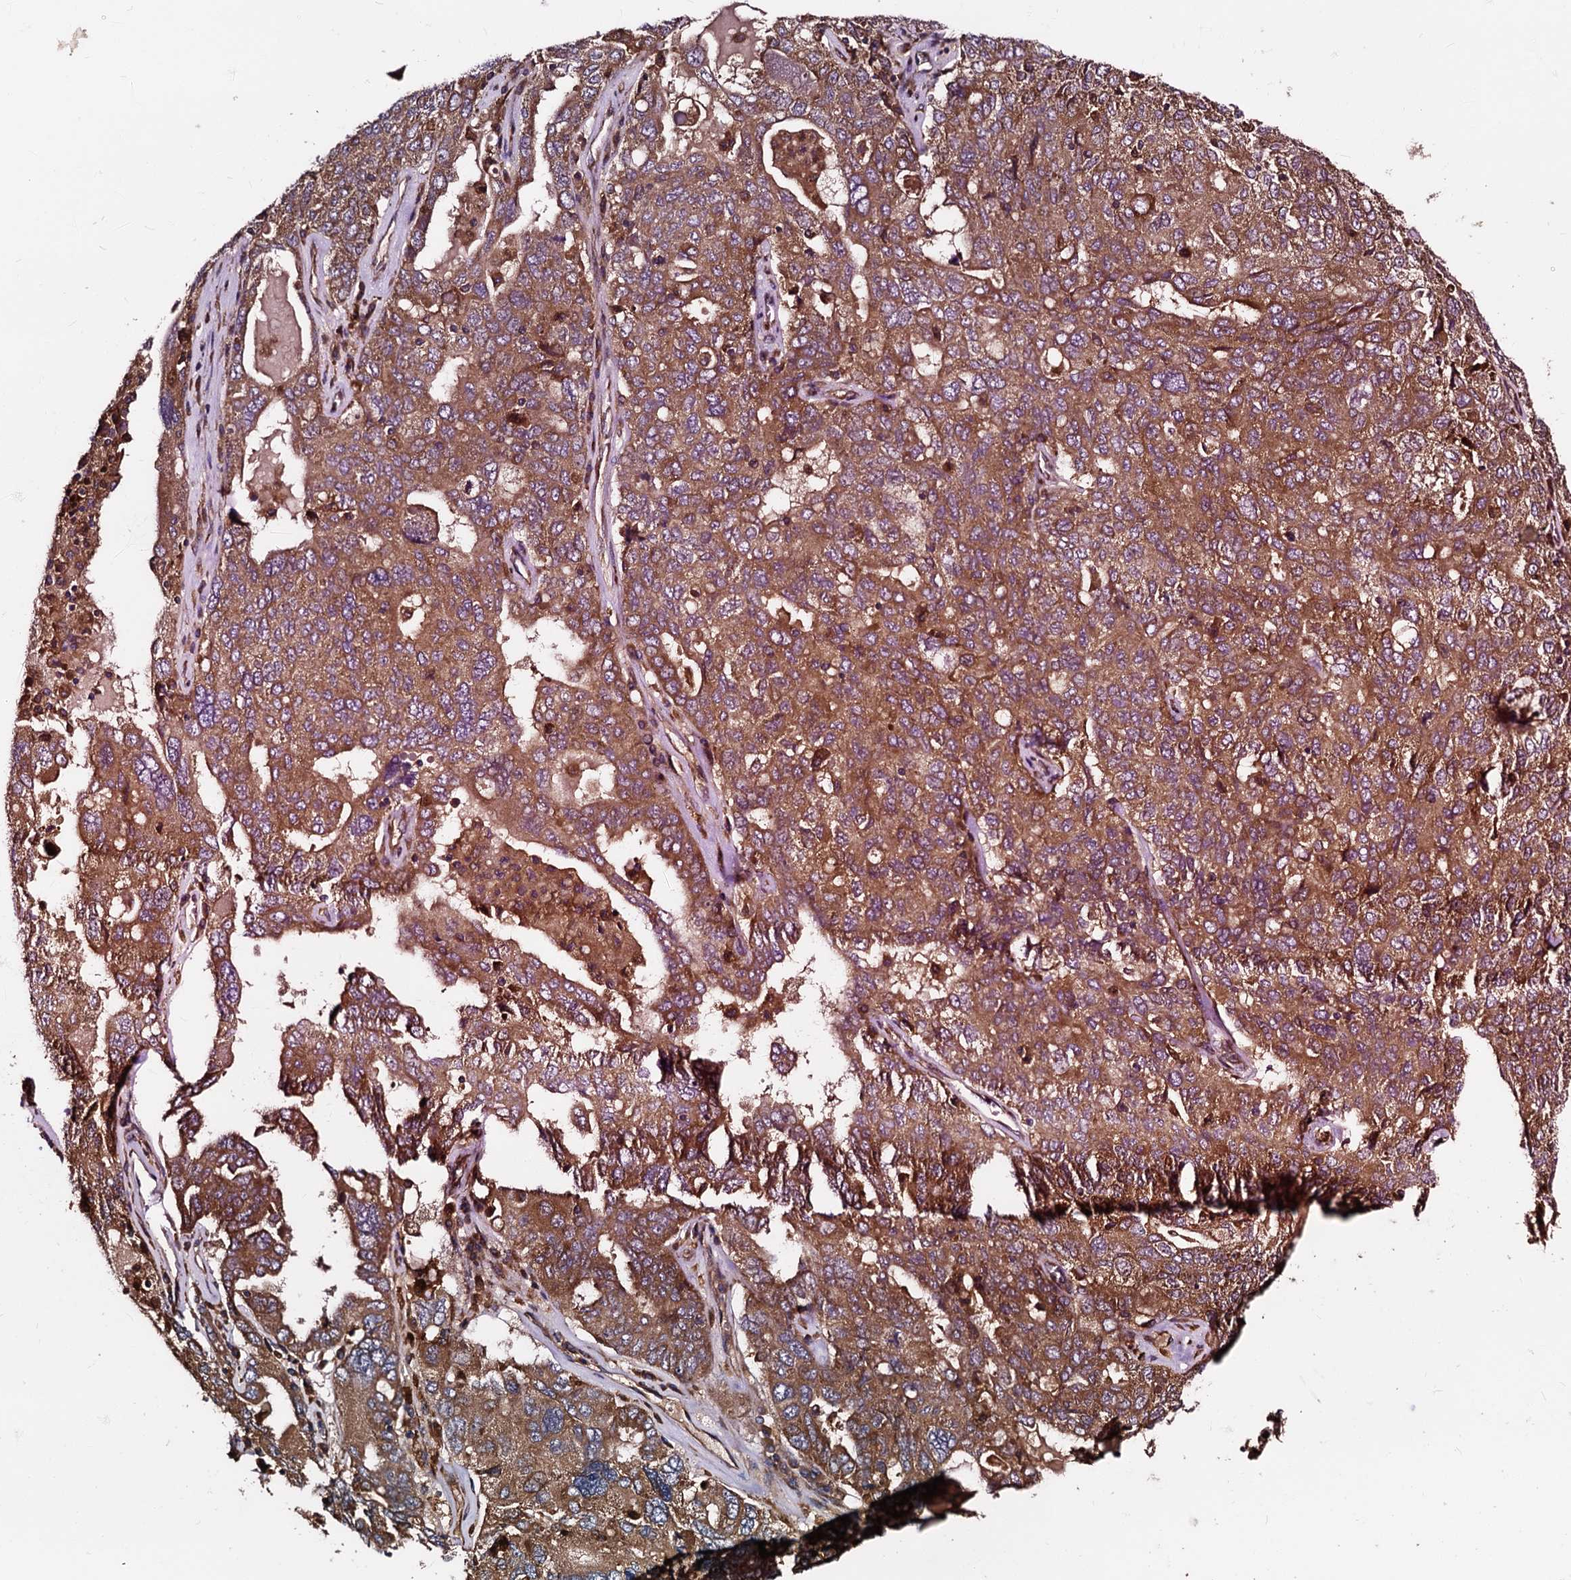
{"staining": {"intensity": "moderate", "quantity": ">75%", "location": "cytoplasmic/membranous"}, "tissue": "ovarian cancer", "cell_type": "Tumor cells", "image_type": "cancer", "snomed": [{"axis": "morphology", "description": "Carcinoma, endometroid"}, {"axis": "topography", "description": "Ovary"}], "caption": "Protein analysis of endometroid carcinoma (ovarian) tissue reveals moderate cytoplasmic/membranous positivity in approximately >75% of tumor cells. The protein is shown in brown color, while the nuclei are stained blue.", "gene": "PEX5", "patient": {"sex": "female", "age": 62}}